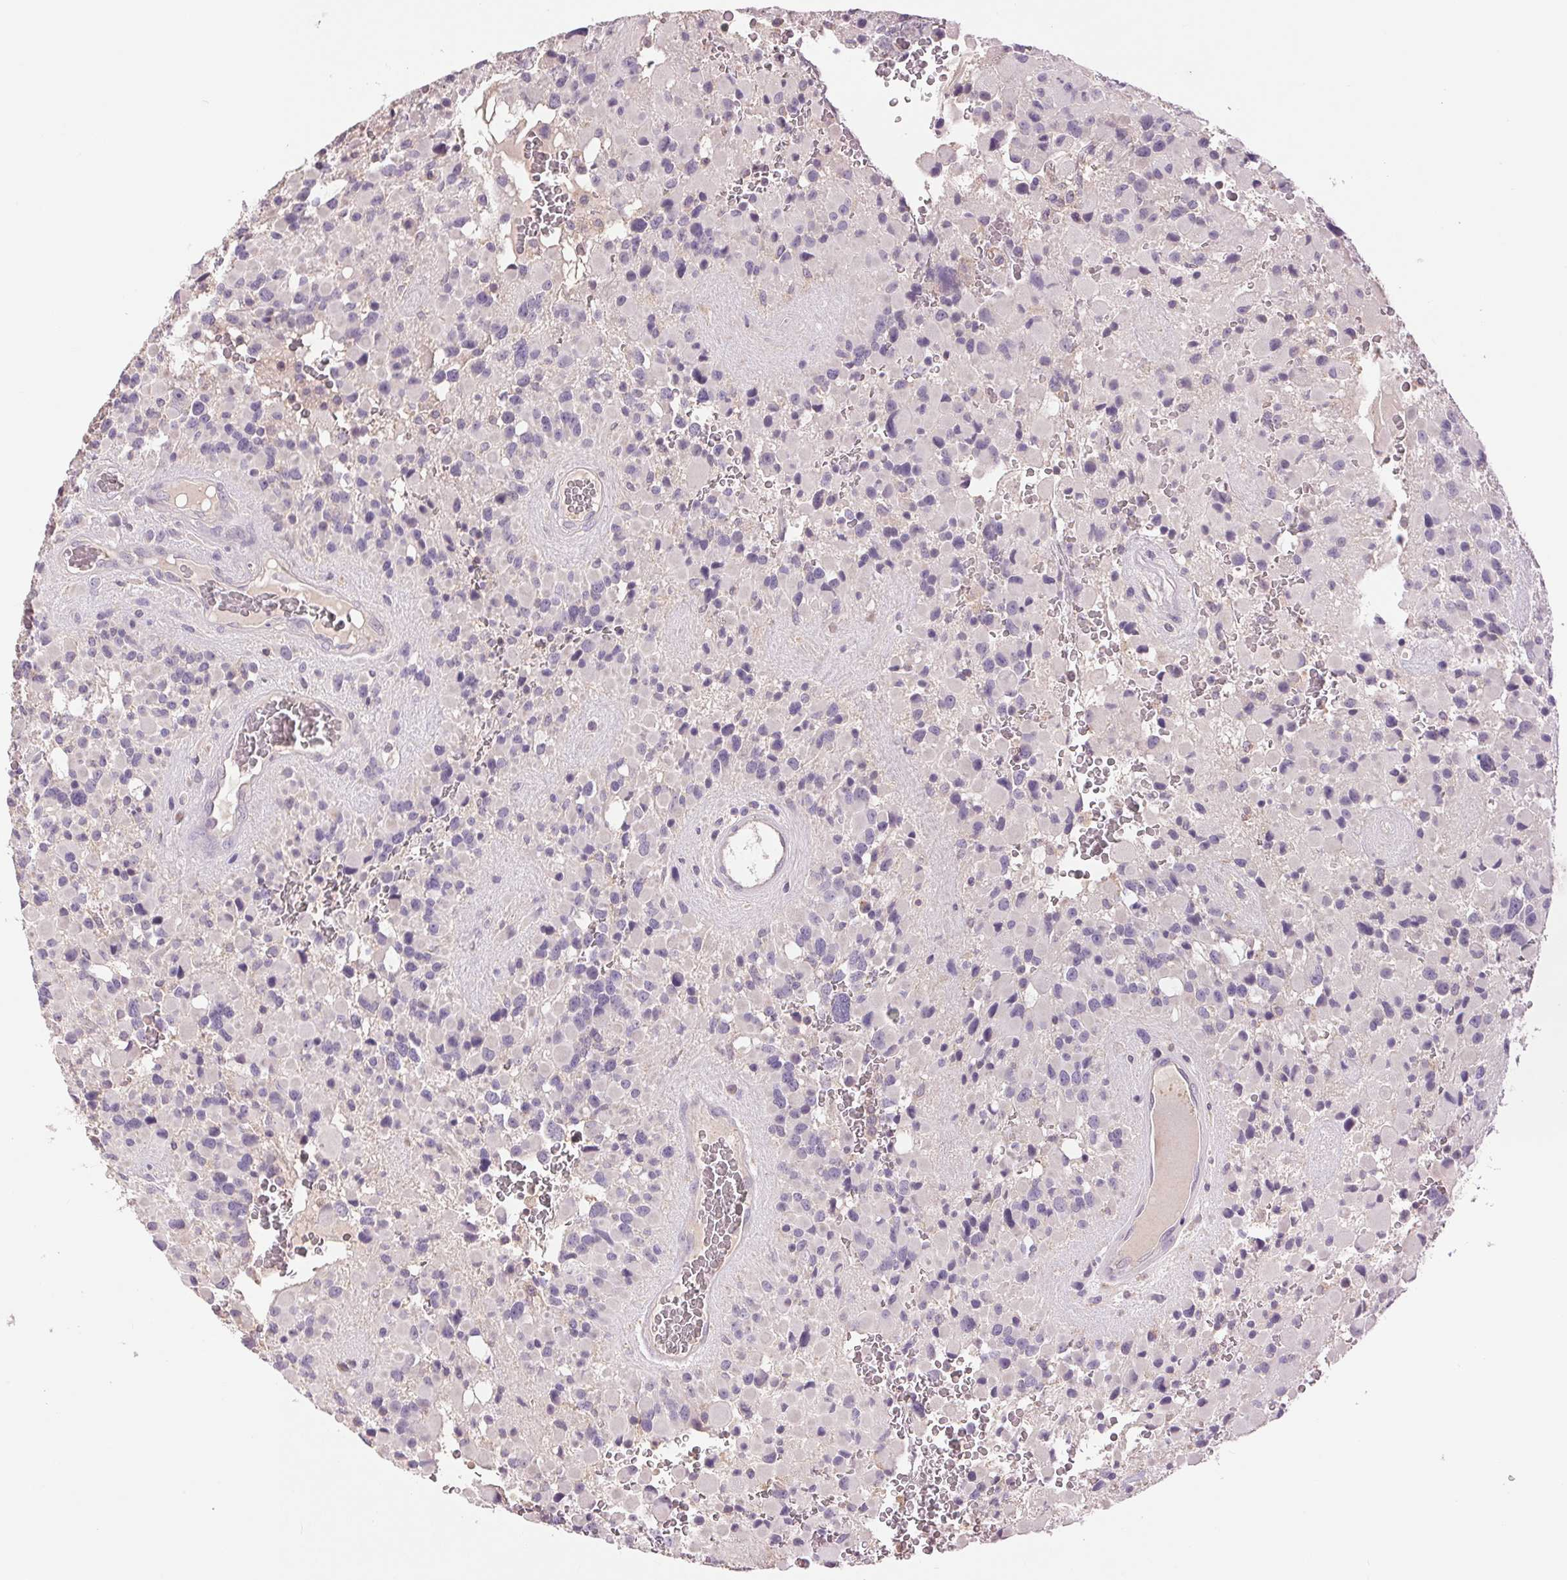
{"staining": {"intensity": "negative", "quantity": "none", "location": "none"}, "tissue": "glioma", "cell_type": "Tumor cells", "image_type": "cancer", "snomed": [{"axis": "morphology", "description": "Glioma, malignant, High grade"}, {"axis": "topography", "description": "Brain"}], "caption": "An image of human malignant glioma (high-grade) is negative for staining in tumor cells. (Brightfield microscopy of DAB immunohistochemistry at high magnification).", "gene": "FXYD4", "patient": {"sex": "female", "age": 40}}